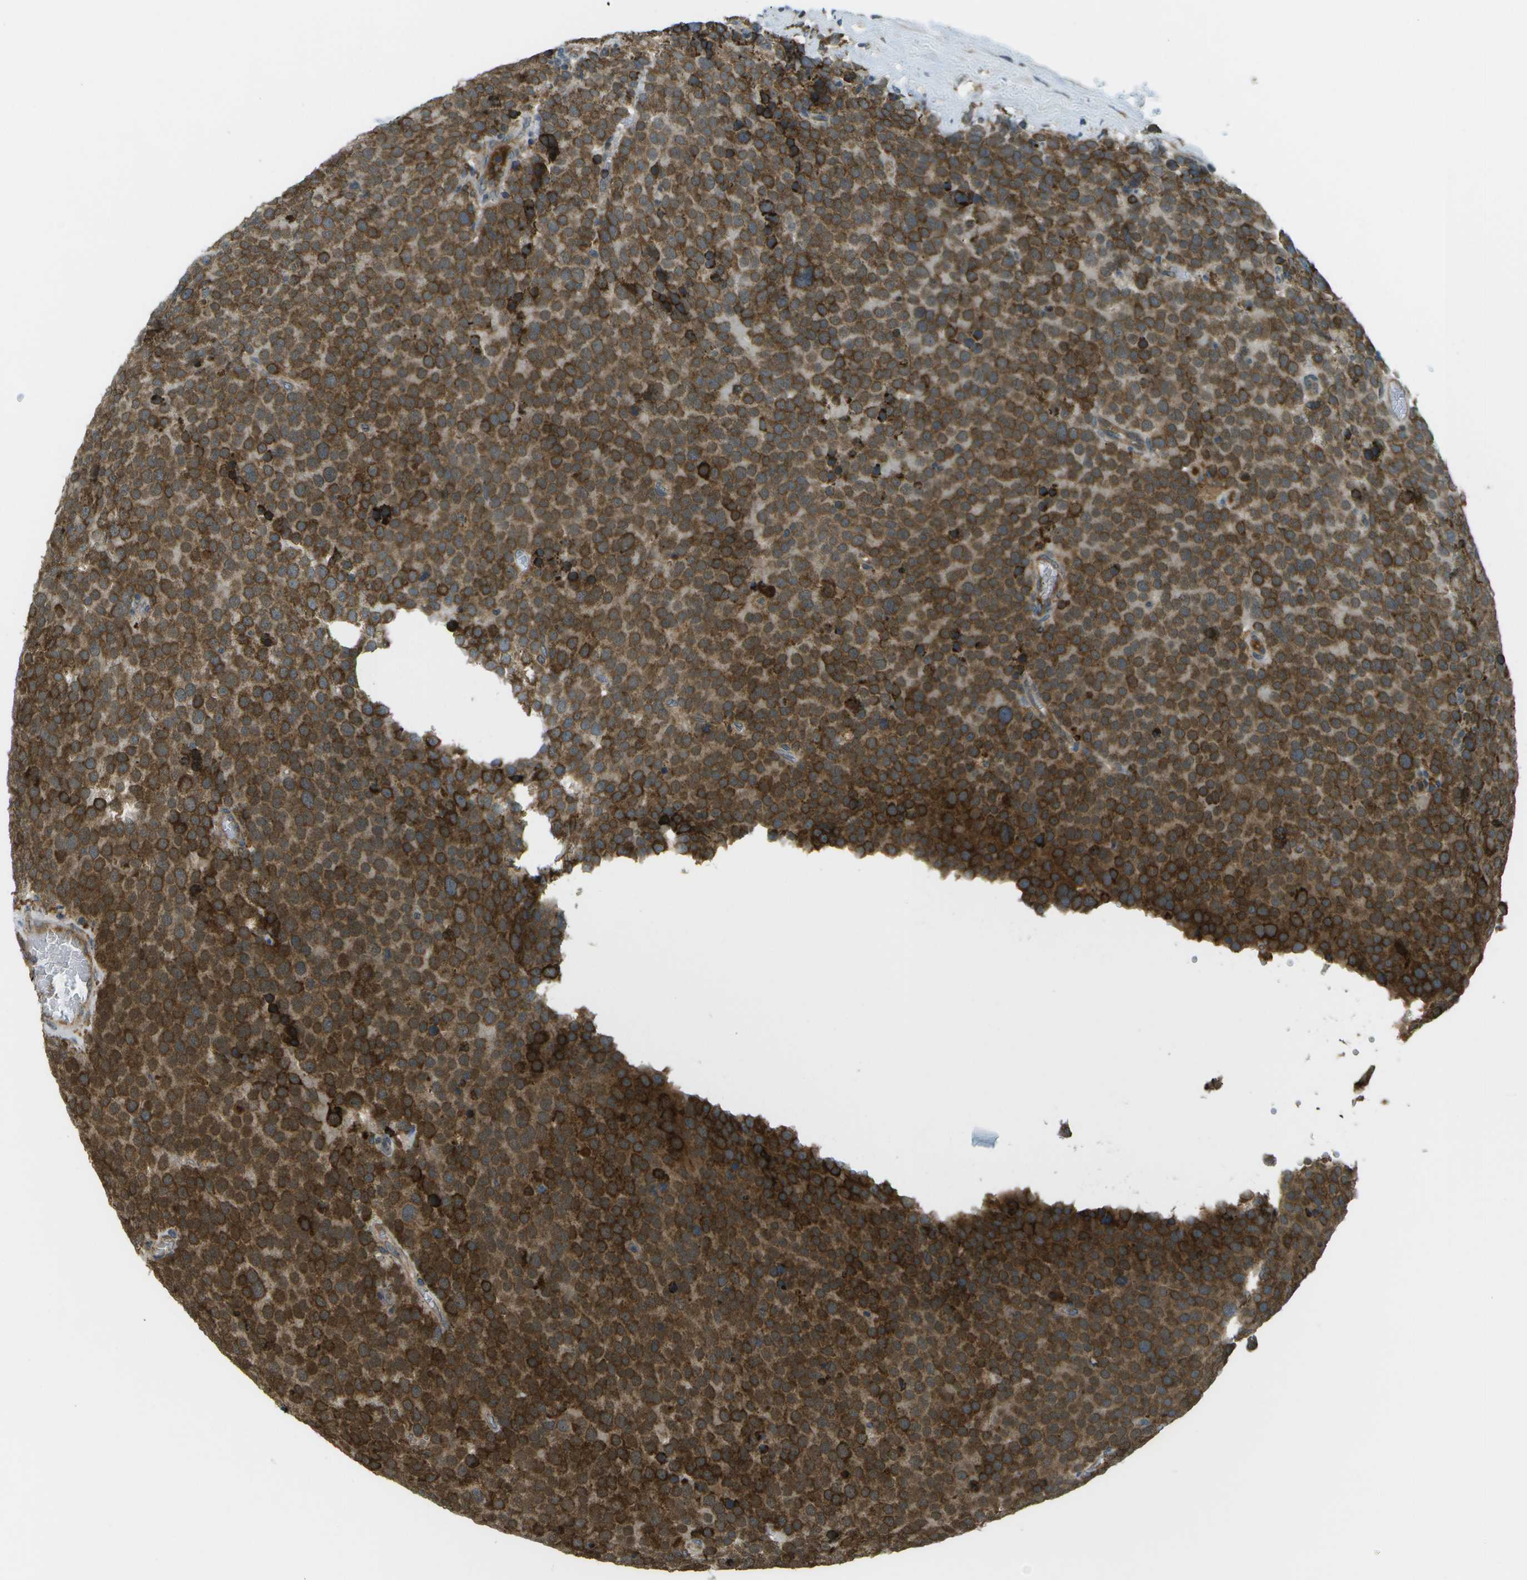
{"staining": {"intensity": "strong", "quantity": ">75%", "location": "cytoplasmic/membranous"}, "tissue": "testis cancer", "cell_type": "Tumor cells", "image_type": "cancer", "snomed": [{"axis": "morphology", "description": "Normal tissue, NOS"}, {"axis": "morphology", "description": "Seminoma, NOS"}, {"axis": "topography", "description": "Testis"}], "caption": "Immunohistochemistry of human testis cancer (seminoma) reveals high levels of strong cytoplasmic/membranous positivity in approximately >75% of tumor cells.", "gene": "USP30", "patient": {"sex": "male", "age": 71}}